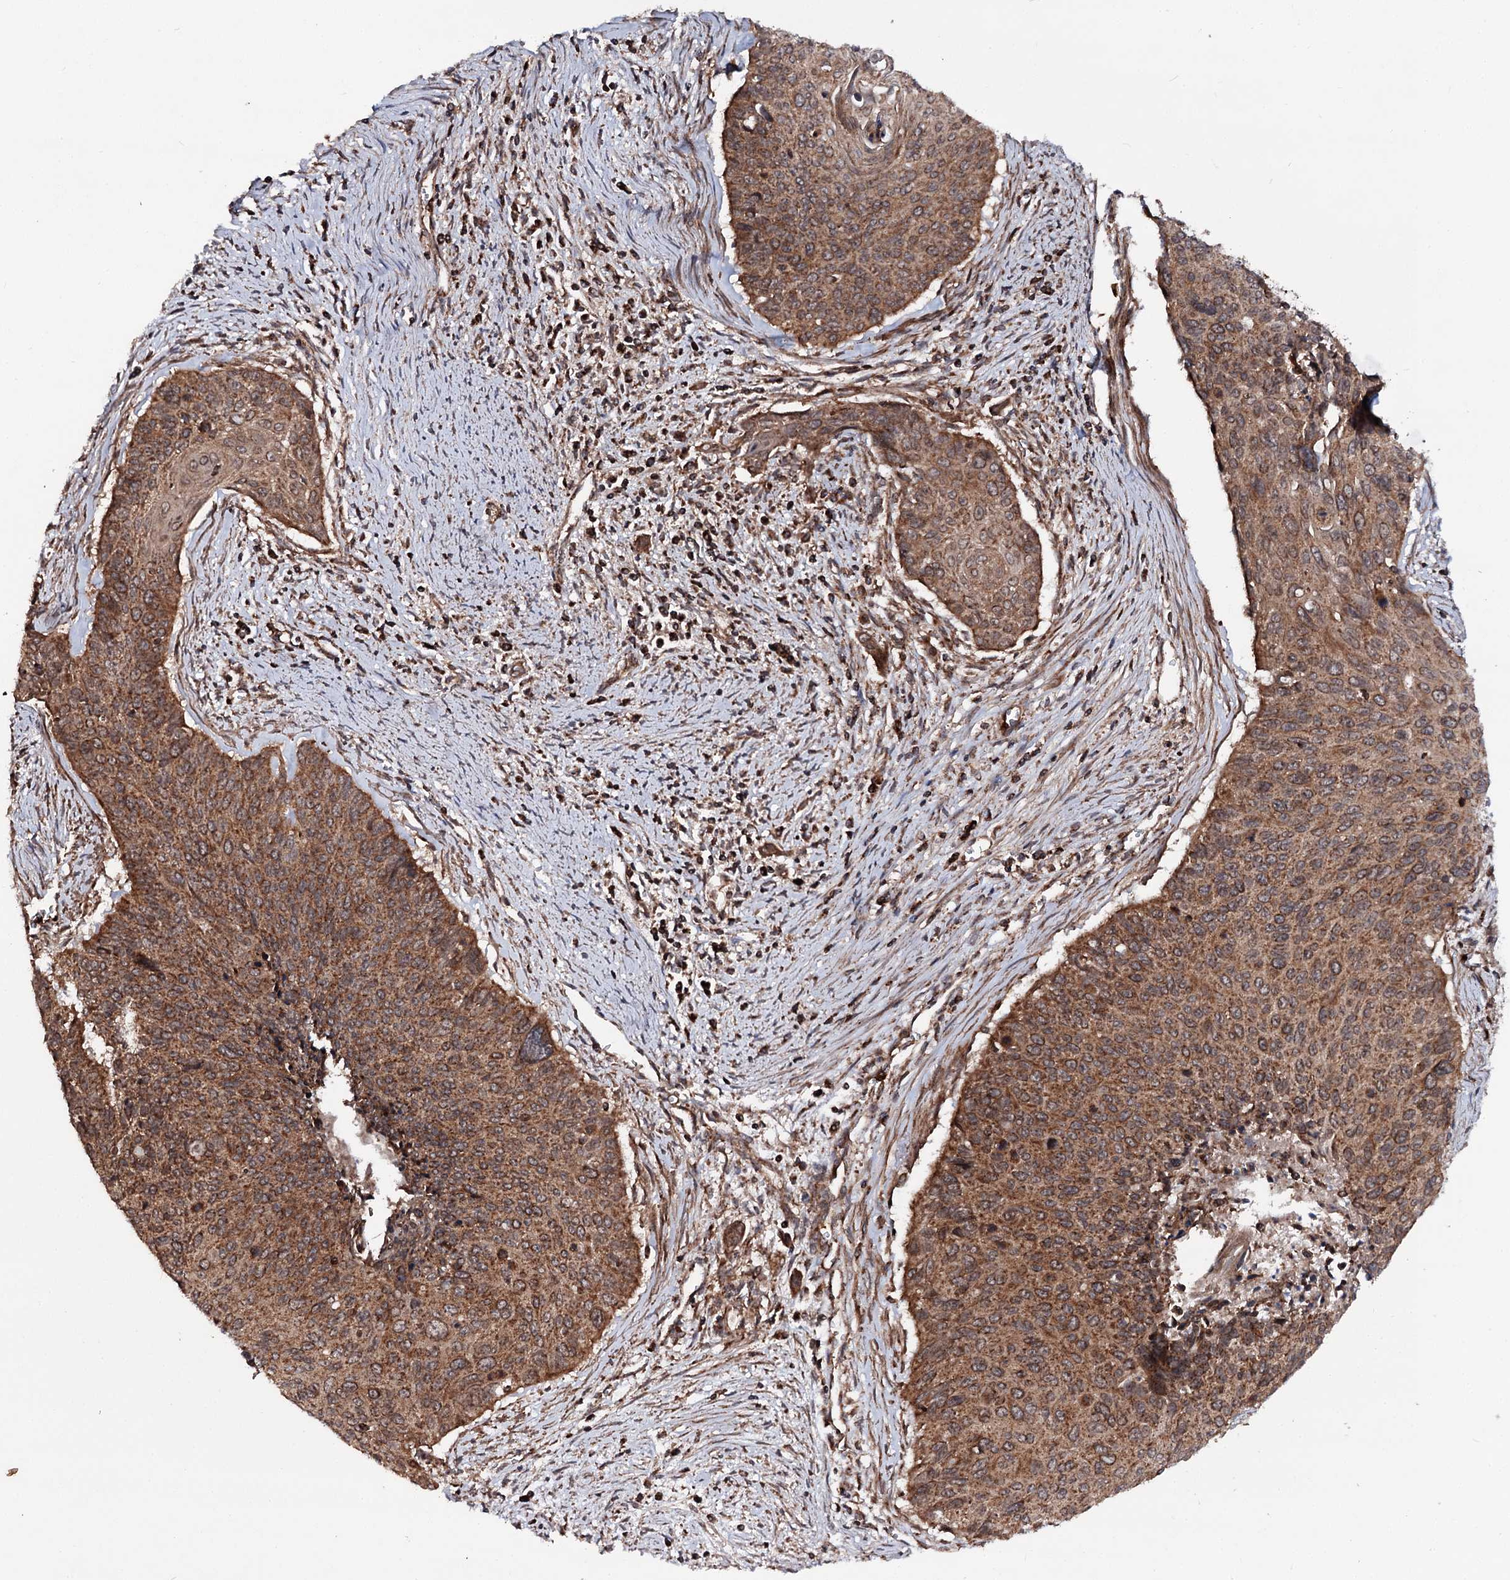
{"staining": {"intensity": "moderate", "quantity": ">75%", "location": "cytoplasmic/membranous"}, "tissue": "cervical cancer", "cell_type": "Tumor cells", "image_type": "cancer", "snomed": [{"axis": "morphology", "description": "Squamous cell carcinoma, NOS"}, {"axis": "topography", "description": "Cervix"}], "caption": "IHC image of neoplastic tissue: human cervical cancer (squamous cell carcinoma) stained using immunohistochemistry (IHC) exhibits medium levels of moderate protein expression localized specifically in the cytoplasmic/membranous of tumor cells, appearing as a cytoplasmic/membranous brown color.", "gene": "FGFR1OP2", "patient": {"sex": "female", "age": 55}}